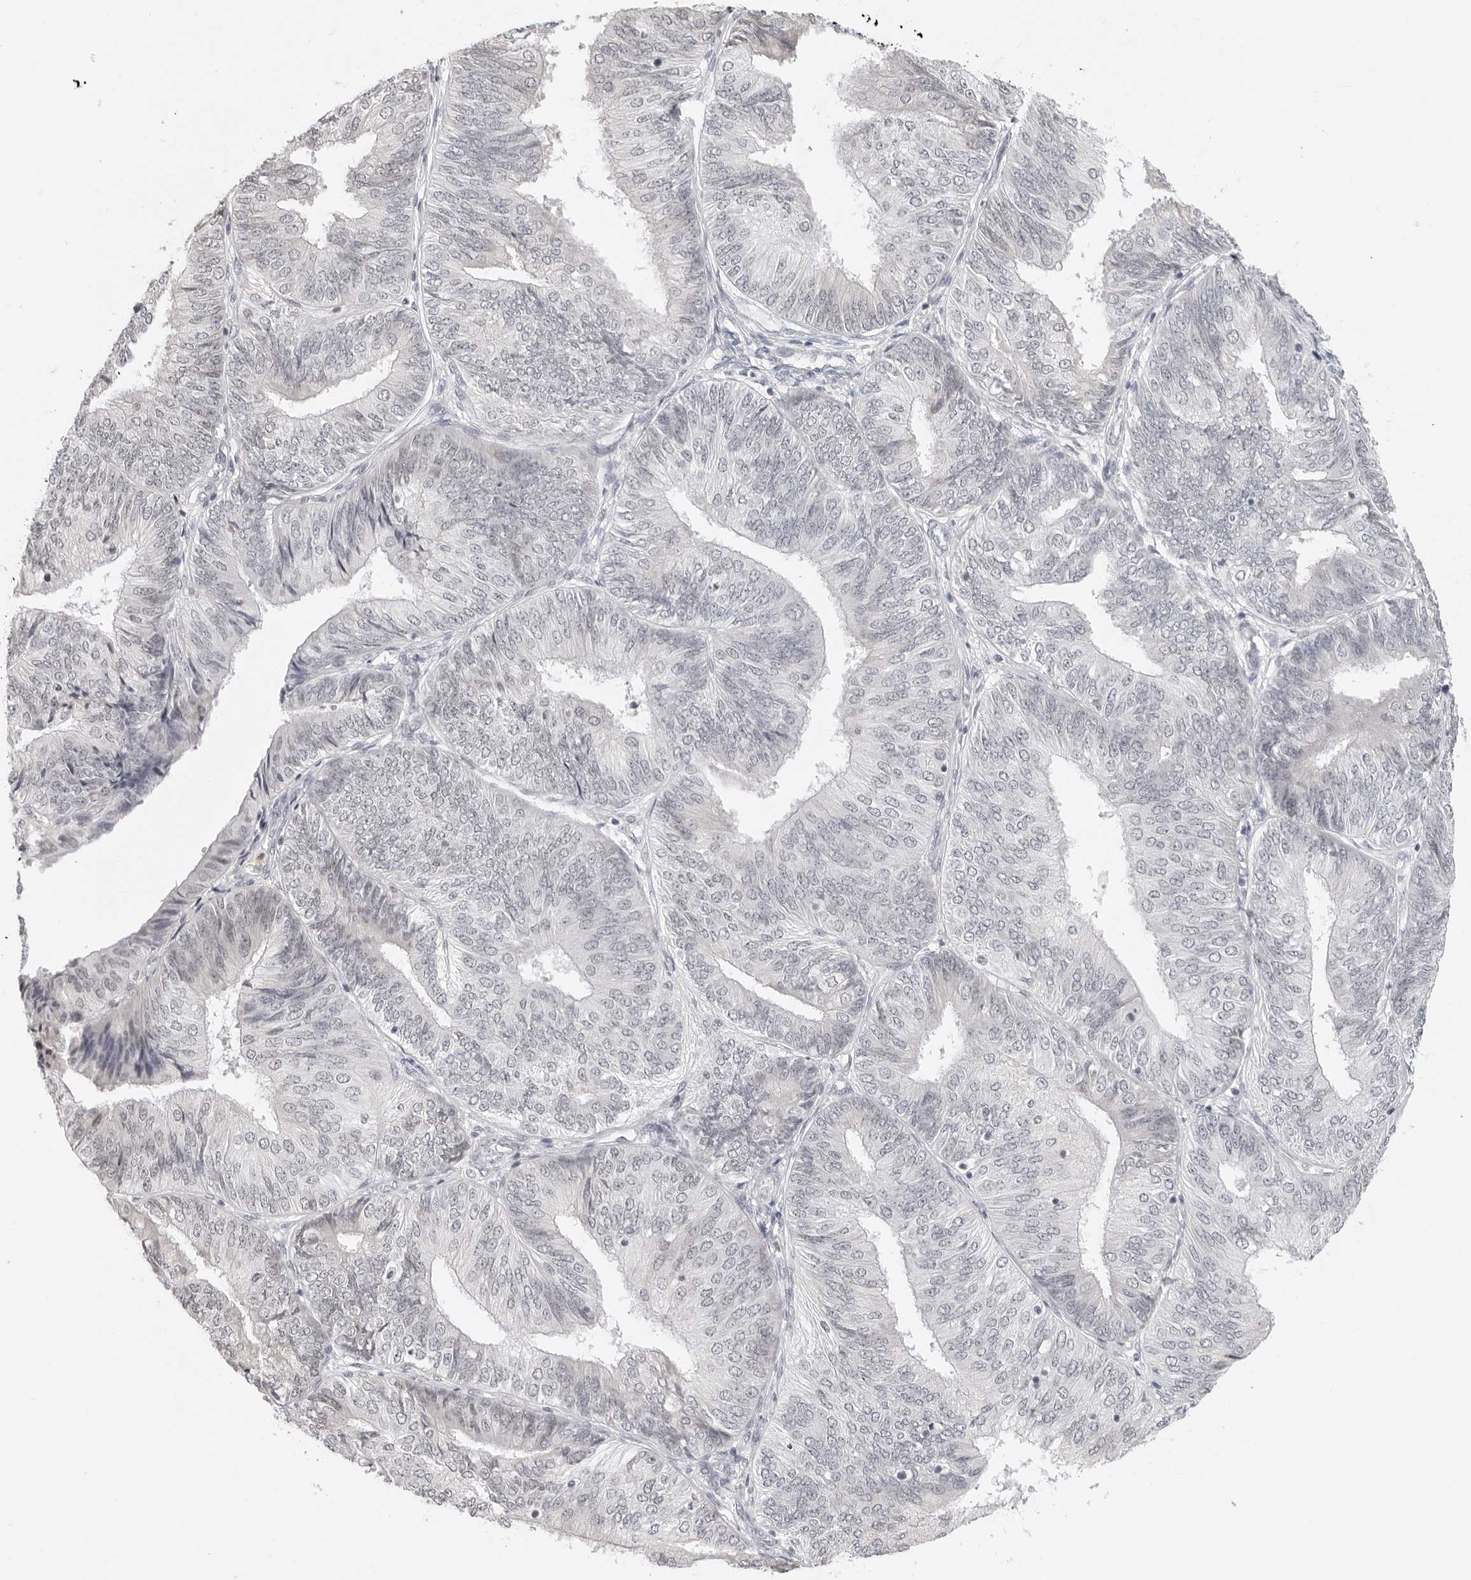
{"staining": {"intensity": "negative", "quantity": "none", "location": "none"}, "tissue": "endometrial cancer", "cell_type": "Tumor cells", "image_type": "cancer", "snomed": [{"axis": "morphology", "description": "Adenocarcinoma, NOS"}, {"axis": "topography", "description": "Endometrium"}], "caption": "An immunohistochemistry (IHC) image of endometrial cancer (adenocarcinoma) is shown. There is no staining in tumor cells of endometrial cancer (adenocarcinoma).", "gene": "MSH6", "patient": {"sex": "female", "age": 58}}